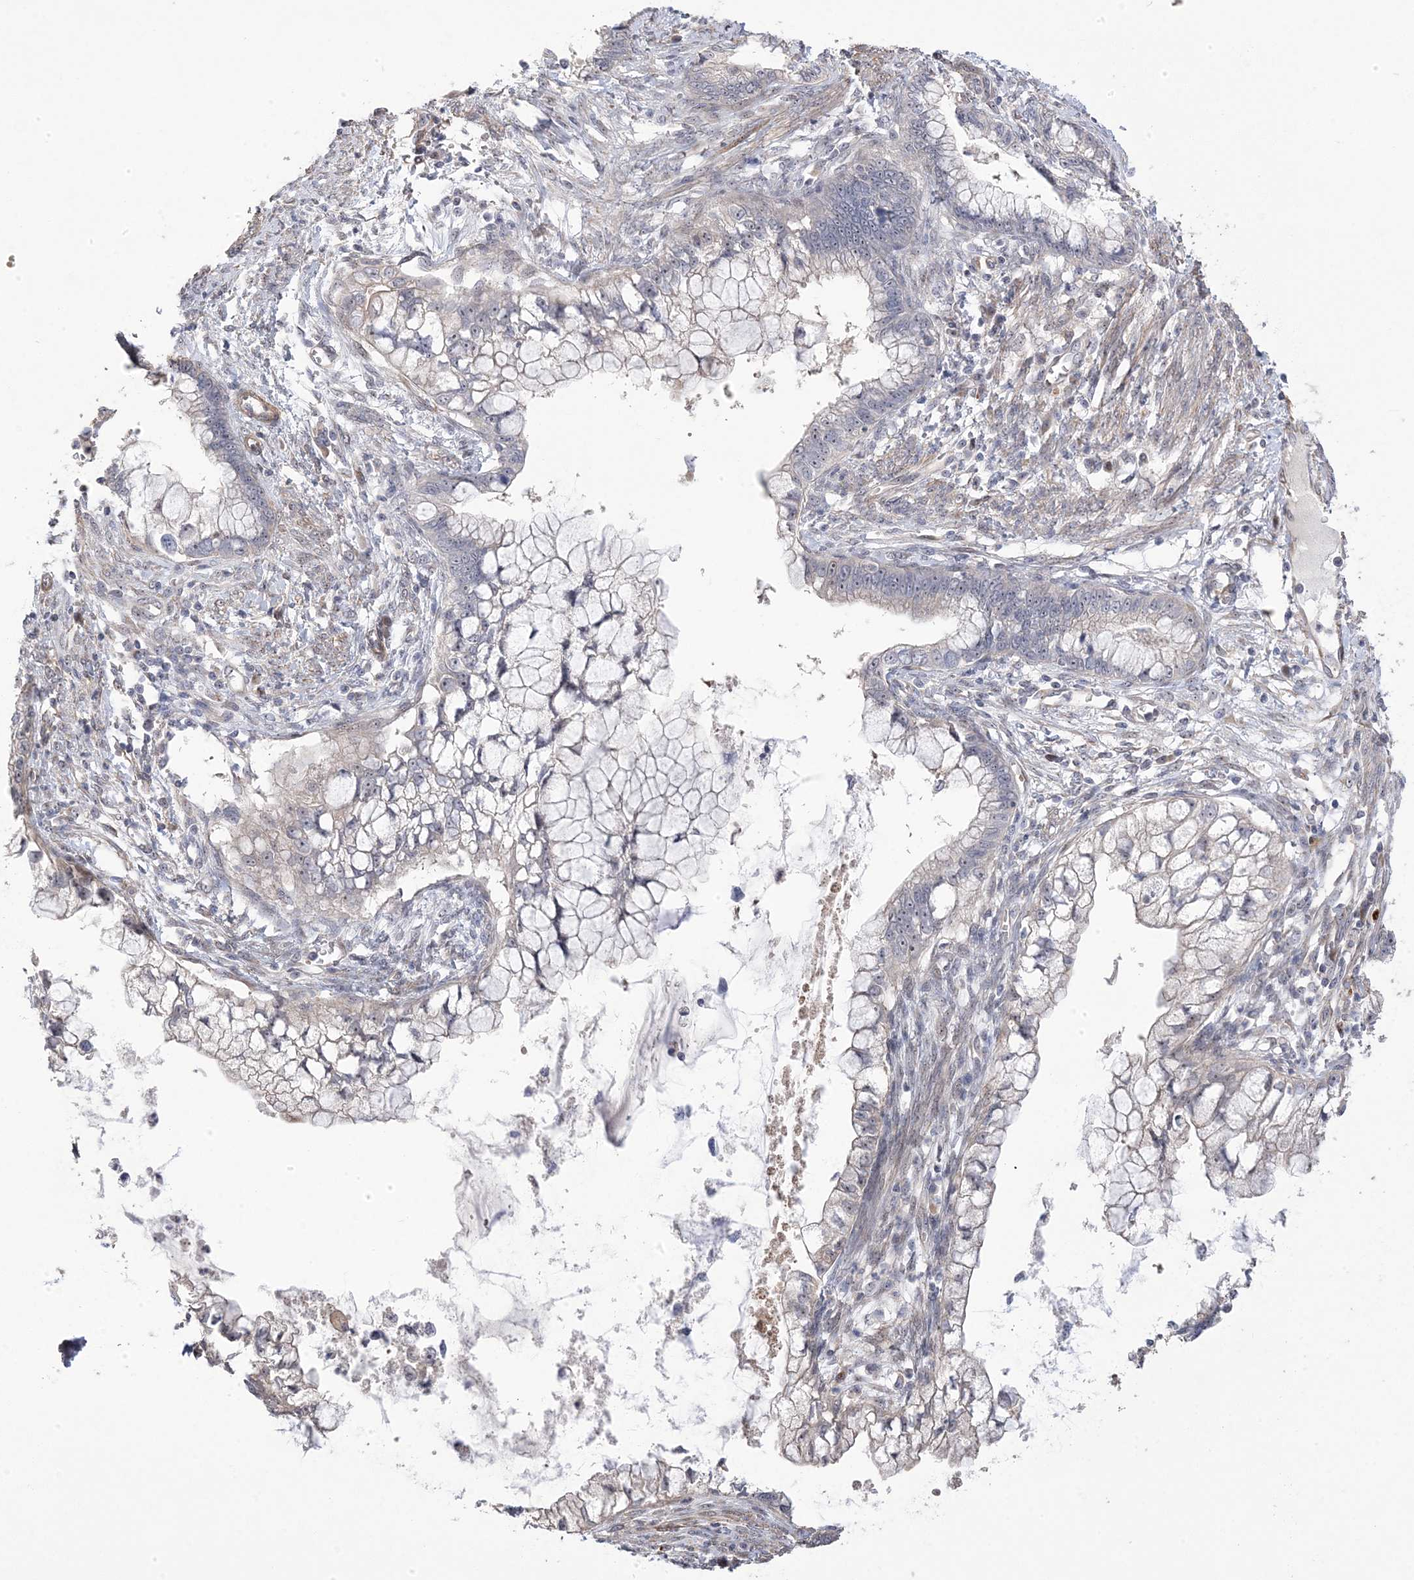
{"staining": {"intensity": "negative", "quantity": "none", "location": "none"}, "tissue": "cervical cancer", "cell_type": "Tumor cells", "image_type": "cancer", "snomed": [{"axis": "morphology", "description": "Adenocarcinoma, NOS"}, {"axis": "topography", "description": "Cervix"}], "caption": "An immunohistochemistry (IHC) micrograph of cervical cancer is shown. There is no staining in tumor cells of cervical cancer.", "gene": "GTPBP6", "patient": {"sex": "female", "age": 44}}